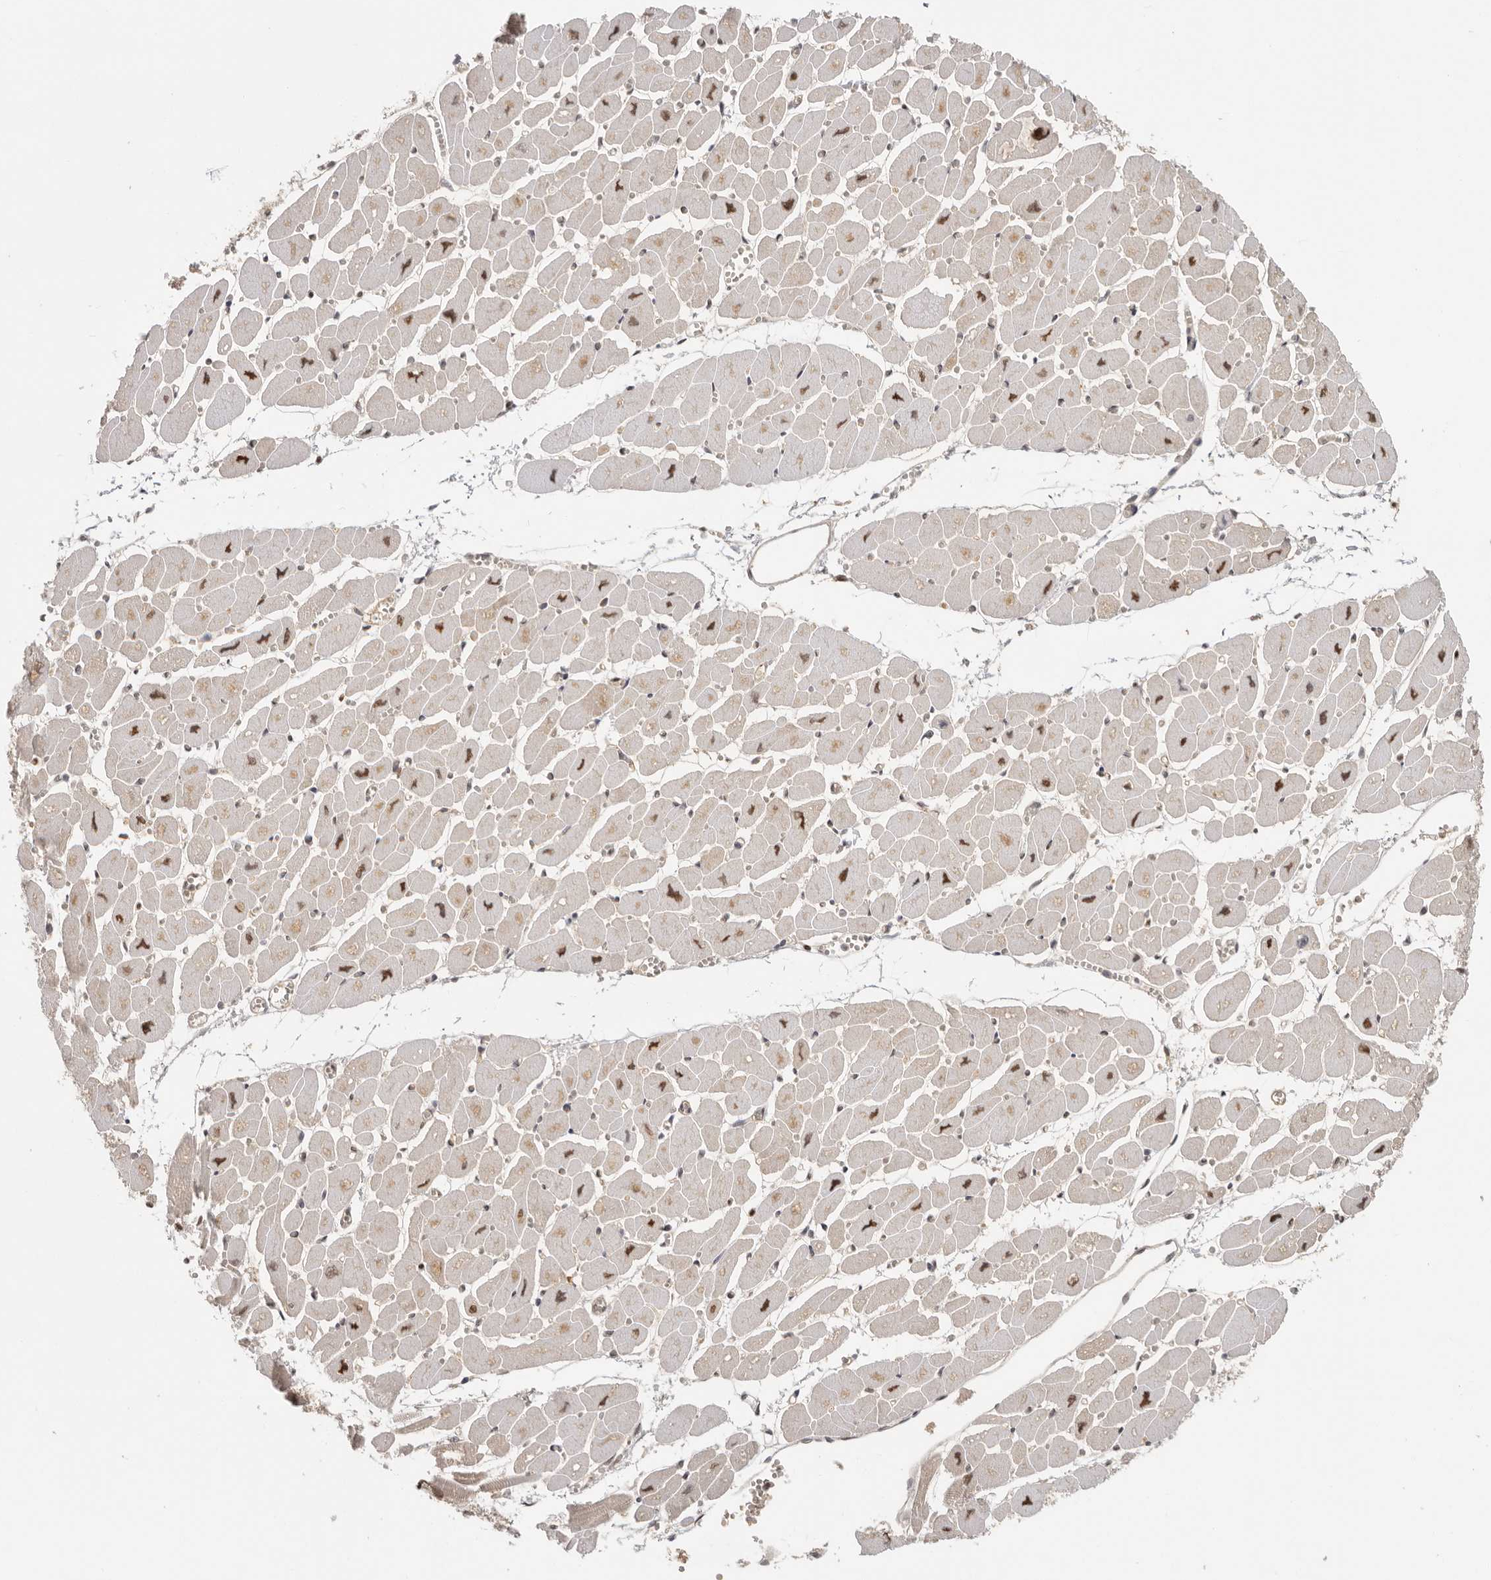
{"staining": {"intensity": "weak", "quantity": "25%-75%", "location": "cytoplasmic/membranous,nuclear"}, "tissue": "heart muscle", "cell_type": "Cardiomyocytes", "image_type": "normal", "snomed": [{"axis": "morphology", "description": "Normal tissue, NOS"}, {"axis": "topography", "description": "Heart"}], "caption": "DAB immunohistochemical staining of benign heart muscle displays weak cytoplasmic/membranous,nuclear protein positivity in approximately 25%-75% of cardiomyocytes.", "gene": "PSMA5", "patient": {"sex": "female", "age": 54}}